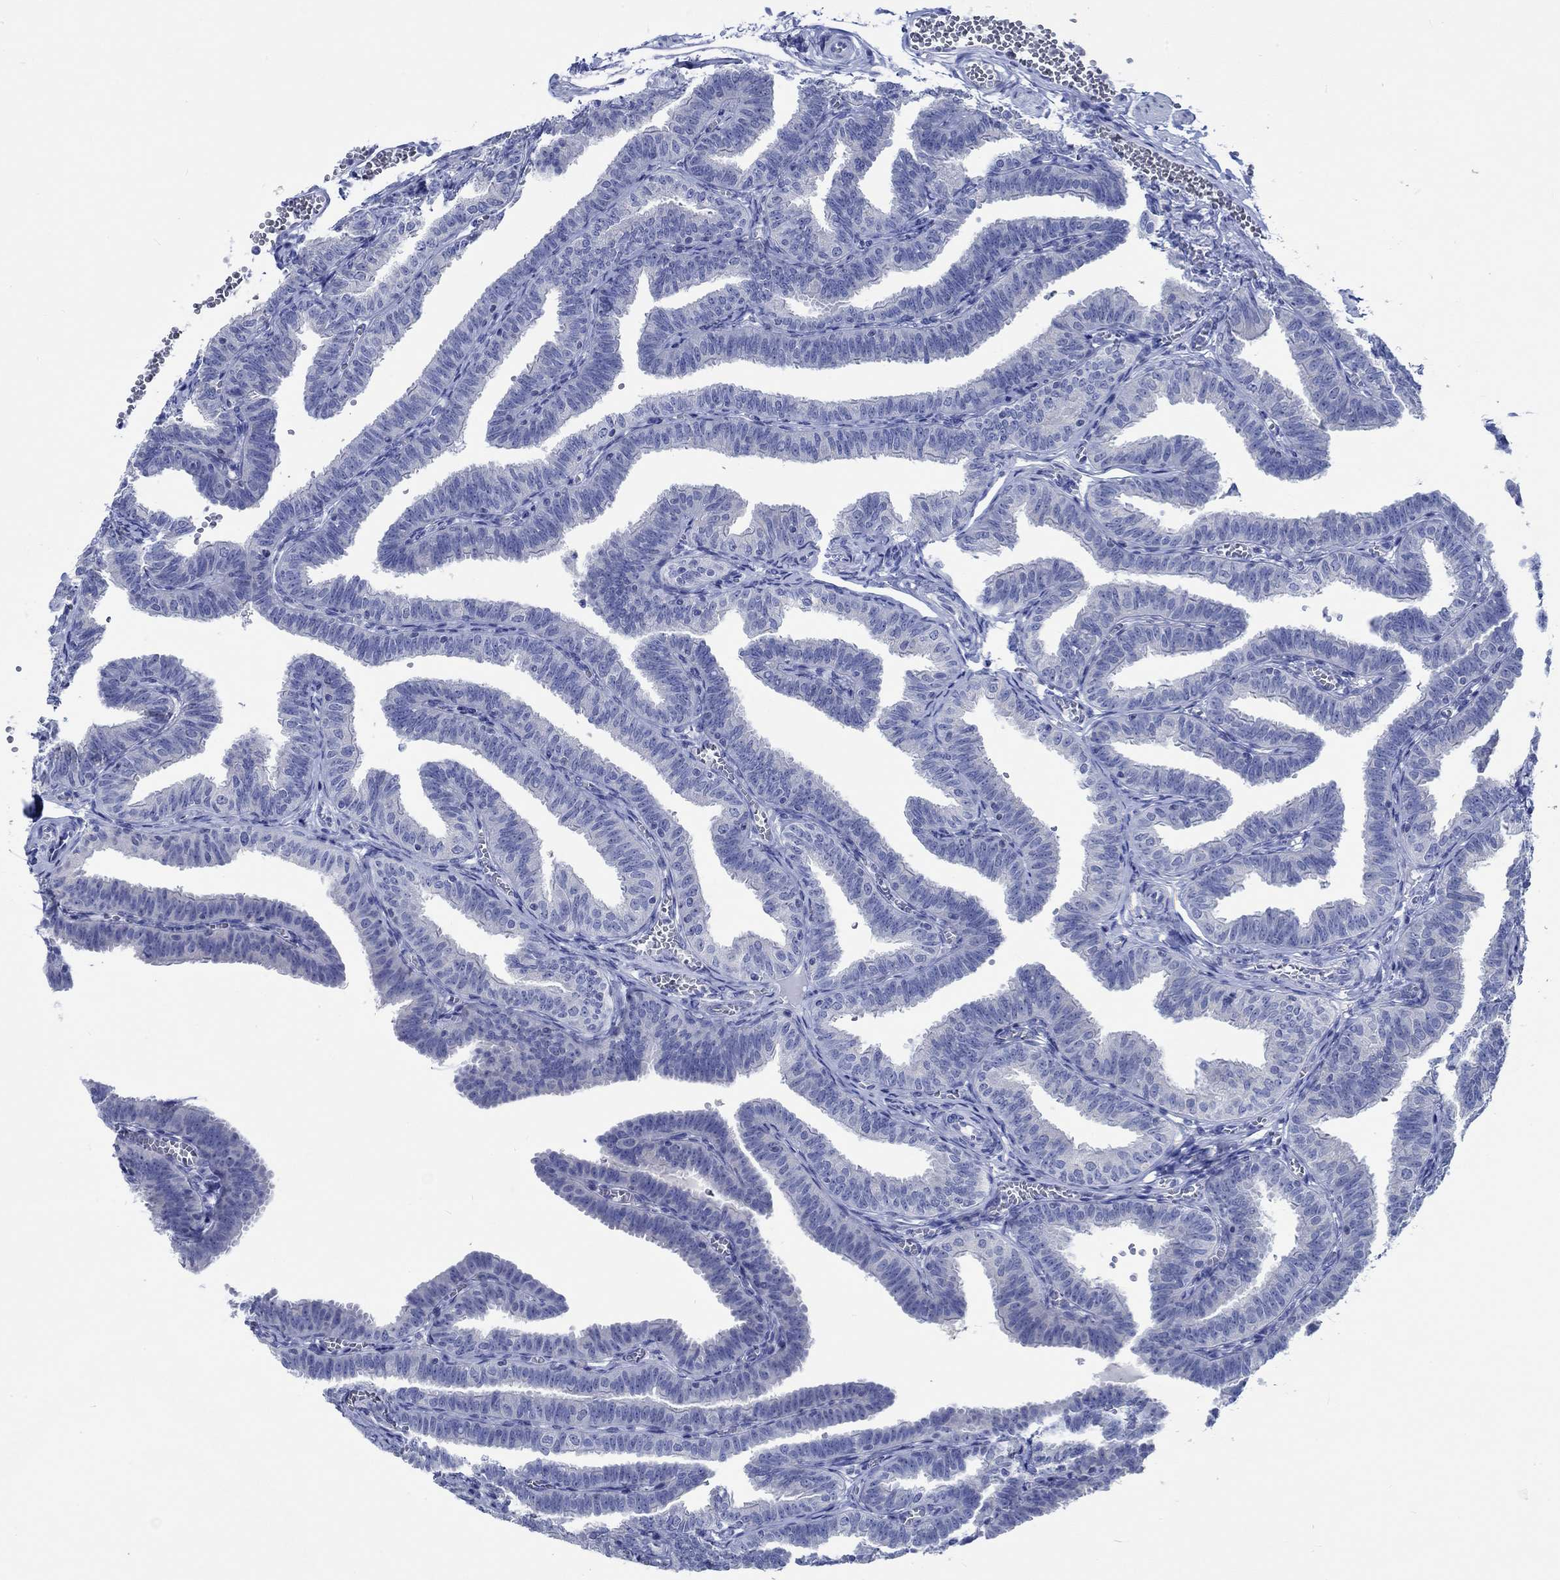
{"staining": {"intensity": "negative", "quantity": "none", "location": "none"}, "tissue": "fallopian tube", "cell_type": "Glandular cells", "image_type": "normal", "snomed": [{"axis": "morphology", "description": "Normal tissue, NOS"}, {"axis": "topography", "description": "Fallopian tube"}], "caption": "This is an immunohistochemistry micrograph of normal human fallopian tube. There is no positivity in glandular cells.", "gene": "PTPRN2", "patient": {"sex": "female", "age": 25}}